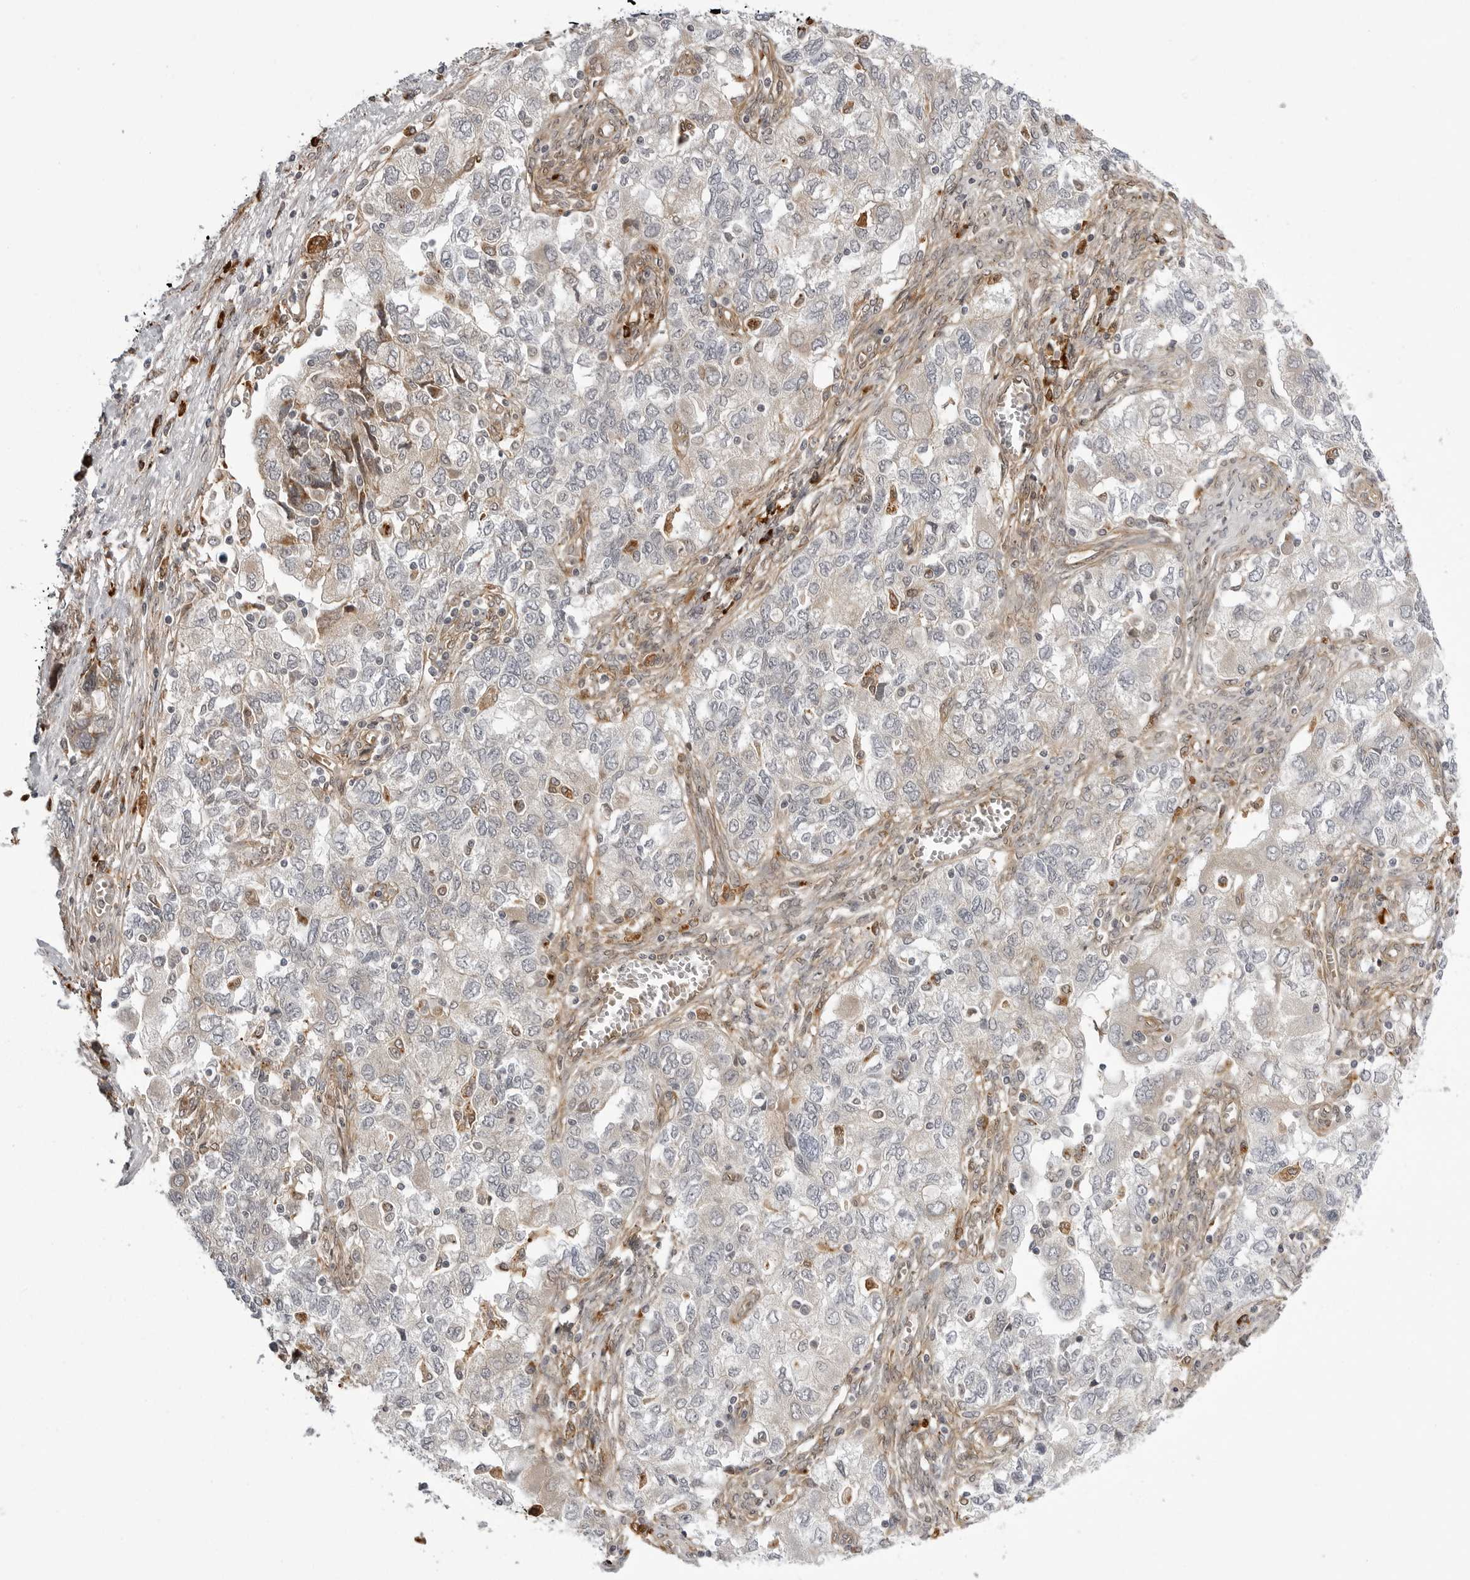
{"staining": {"intensity": "weak", "quantity": "25%-75%", "location": "cytoplasmic/membranous"}, "tissue": "ovarian cancer", "cell_type": "Tumor cells", "image_type": "cancer", "snomed": [{"axis": "morphology", "description": "Carcinoma, NOS"}, {"axis": "morphology", "description": "Cystadenocarcinoma, serous, NOS"}, {"axis": "topography", "description": "Ovary"}], "caption": "This is a histology image of immunohistochemistry (IHC) staining of carcinoma (ovarian), which shows weak expression in the cytoplasmic/membranous of tumor cells.", "gene": "ARL5A", "patient": {"sex": "female", "age": 69}}